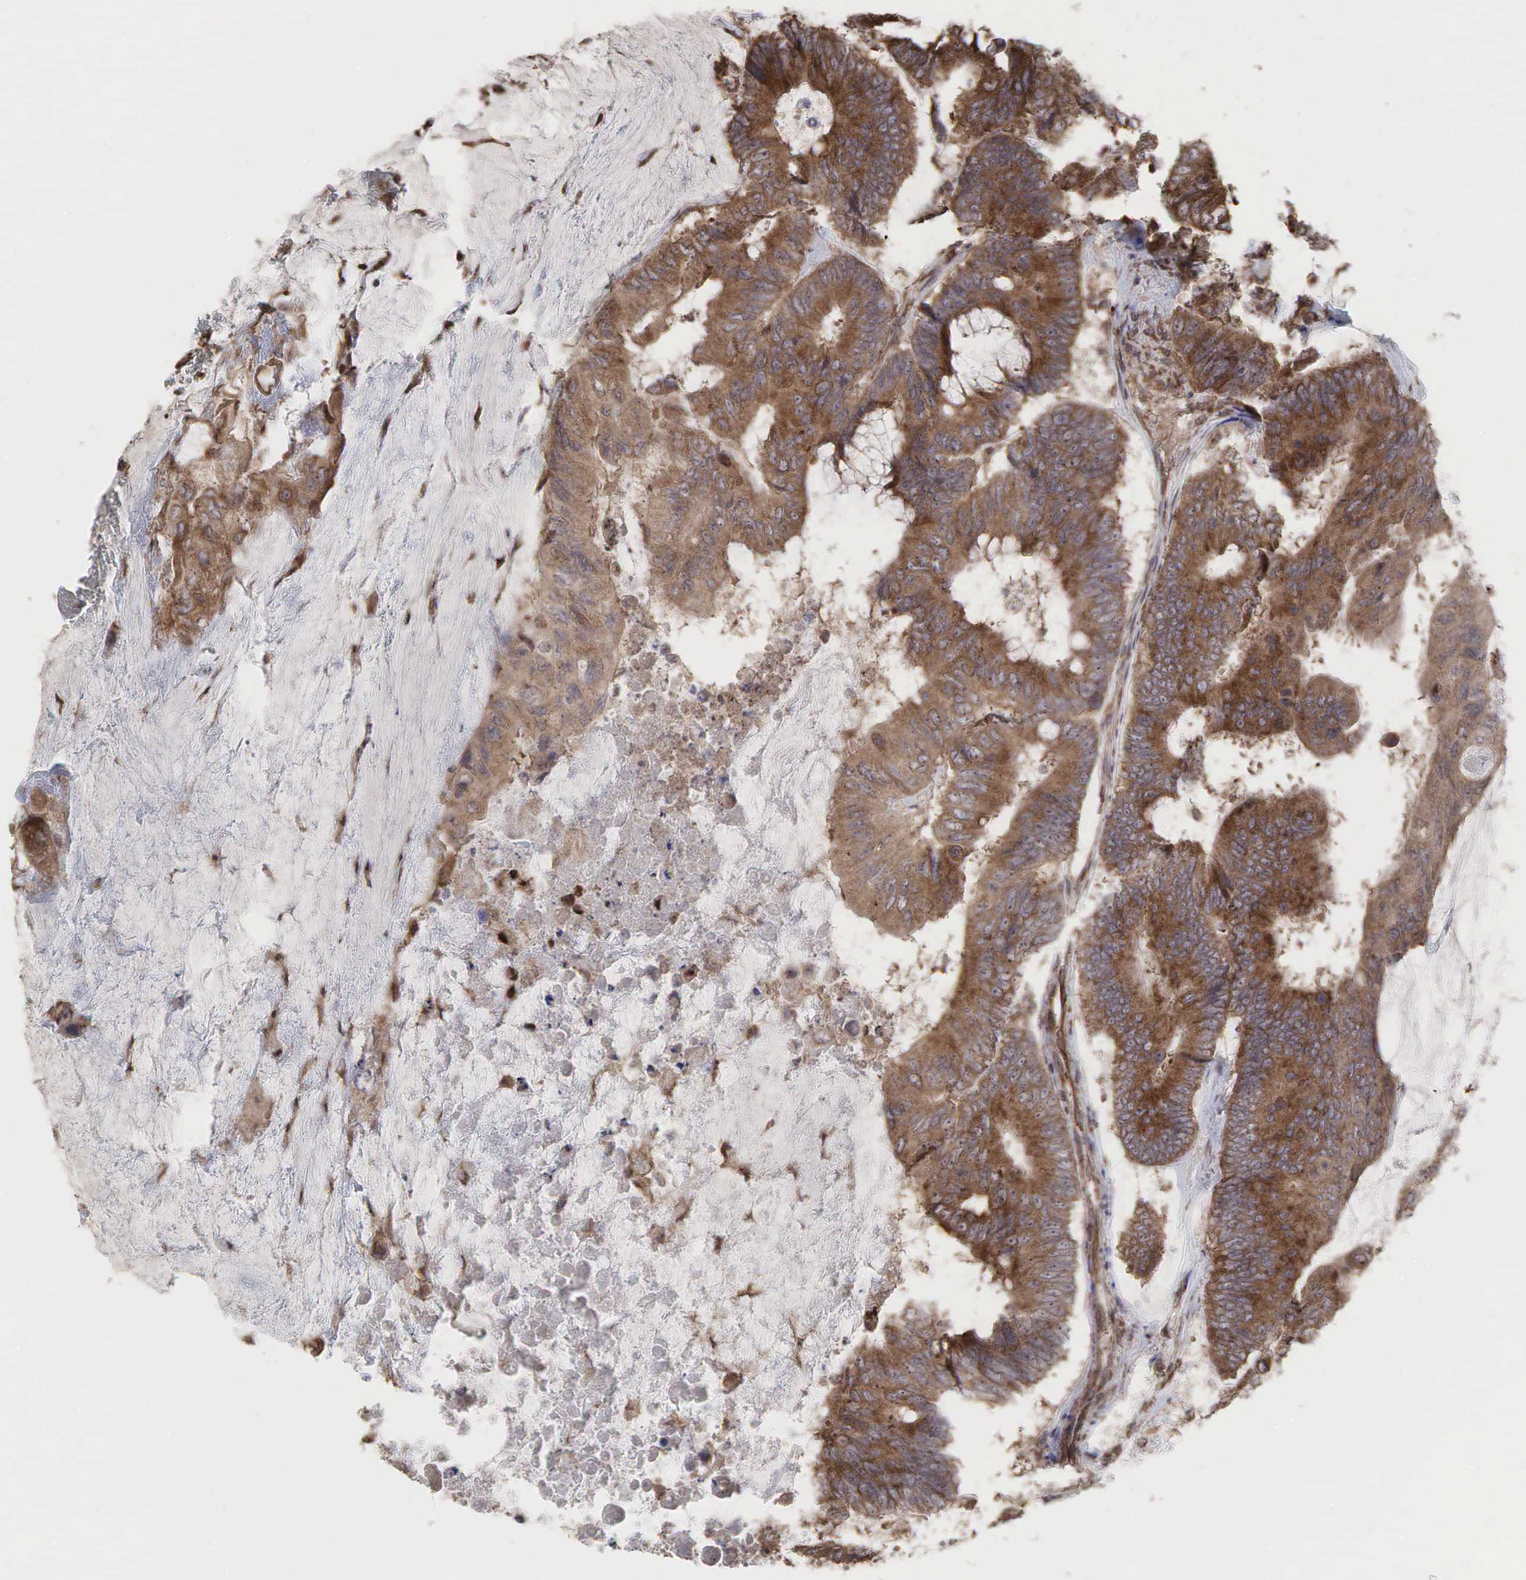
{"staining": {"intensity": "moderate", "quantity": ">75%", "location": "cytoplasmic/membranous"}, "tissue": "colorectal cancer", "cell_type": "Tumor cells", "image_type": "cancer", "snomed": [{"axis": "morphology", "description": "Adenocarcinoma, NOS"}, {"axis": "topography", "description": "Colon"}], "caption": "The micrograph shows staining of colorectal cancer (adenocarcinoma), revealing moderate cytoplasmic/membranous protein staining (brown color) within tumor cells.", "gene": "PABPC5", "patient": {"sex": "male", "age": 65}}